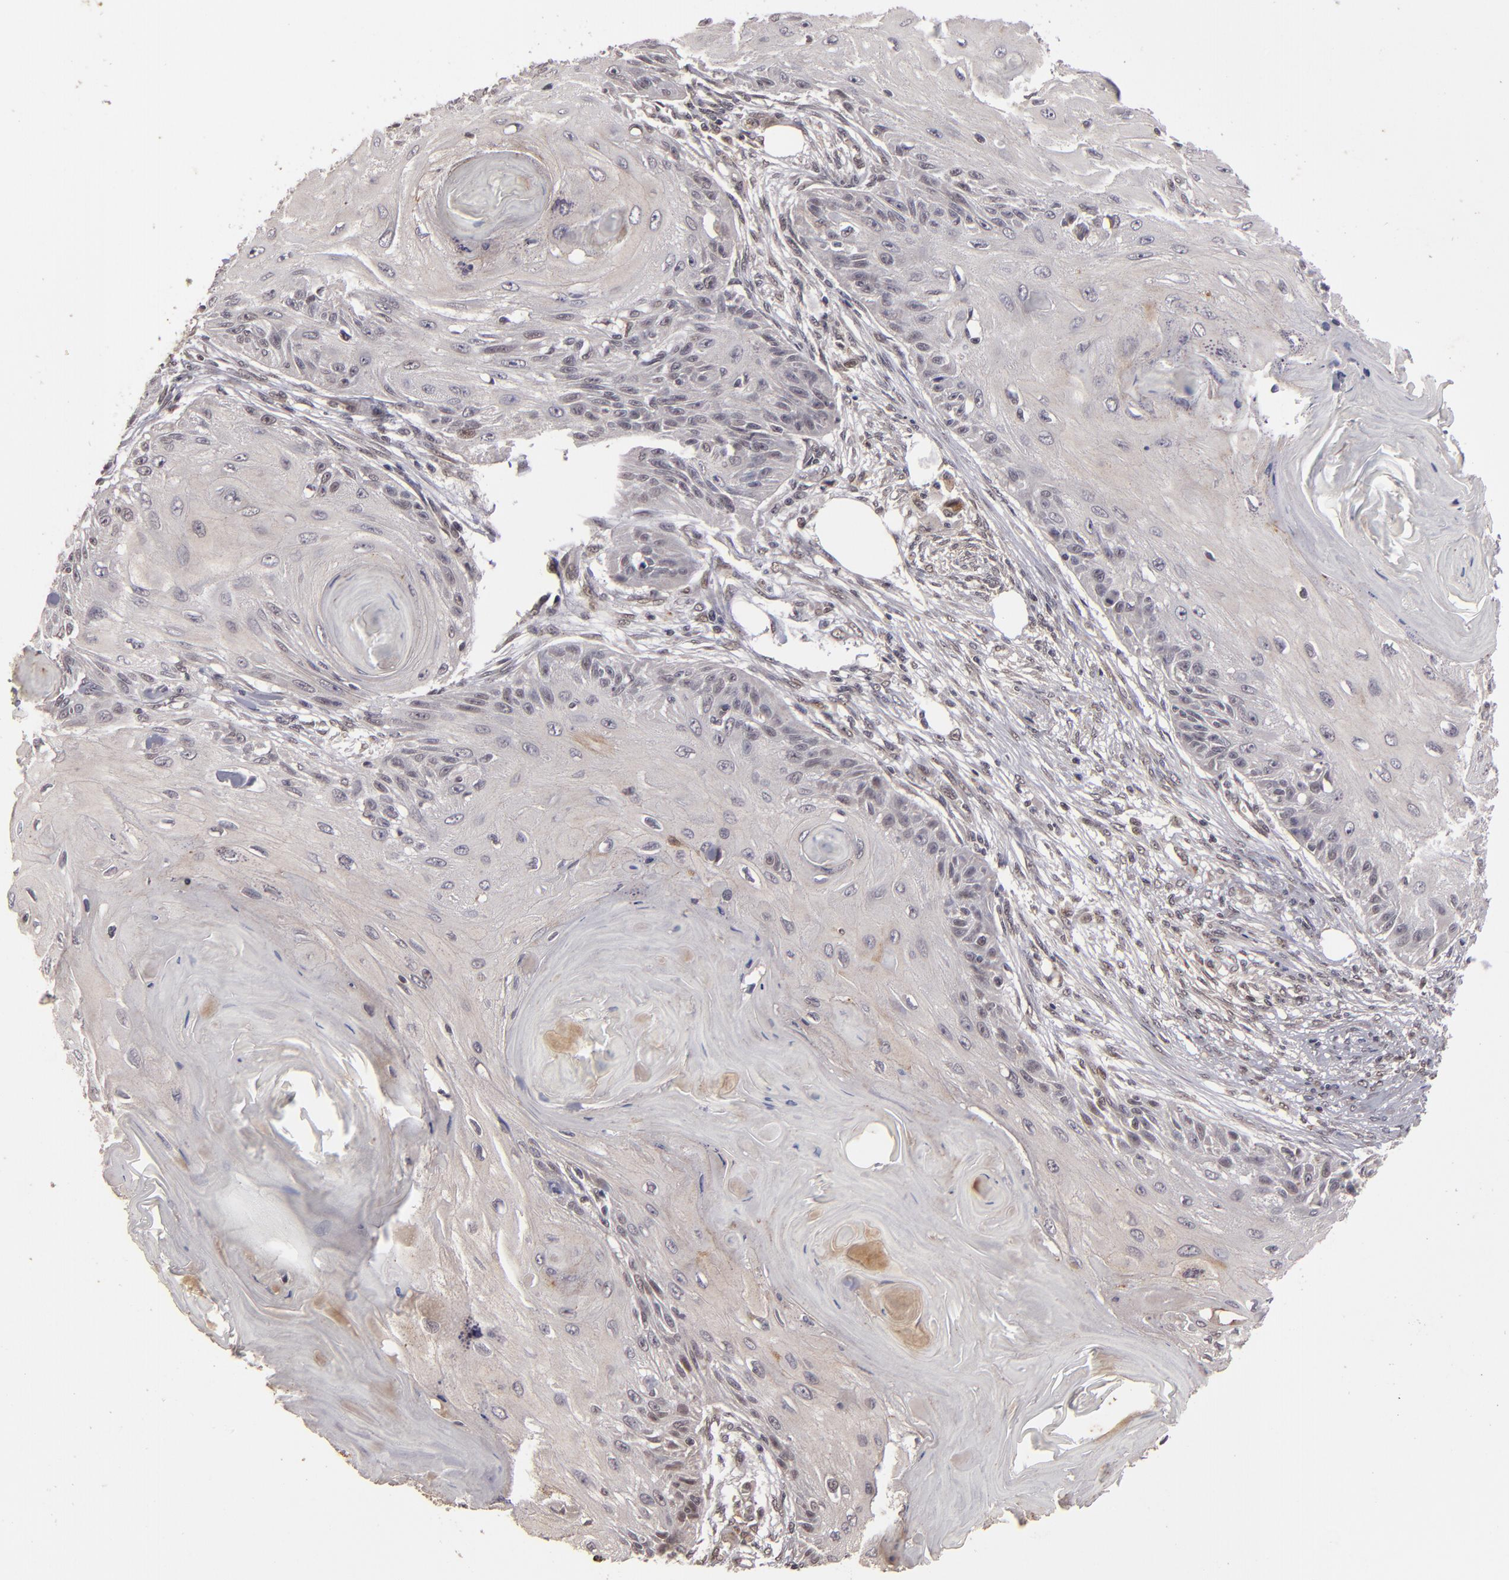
{"staining": {"intensity": "weak", "quantity": "<25%", "location": "cytoplasmic/membranous"}, "tissue": "skin cancer", "cell_type": "Tumor cells", "image_type": "cancer", "snomed": [{"axis": "morphology", "description": "Squamous cell carcinoma, NOS"}, {"axis": "topography", "description": "Skin"}], "caption": "A histopathology image of human skin cancer (squamous cell carcinoma) is negative for staining in tumor cells.", "gene": "DFFA", "patient": {"sex": "female", "age": 88}}